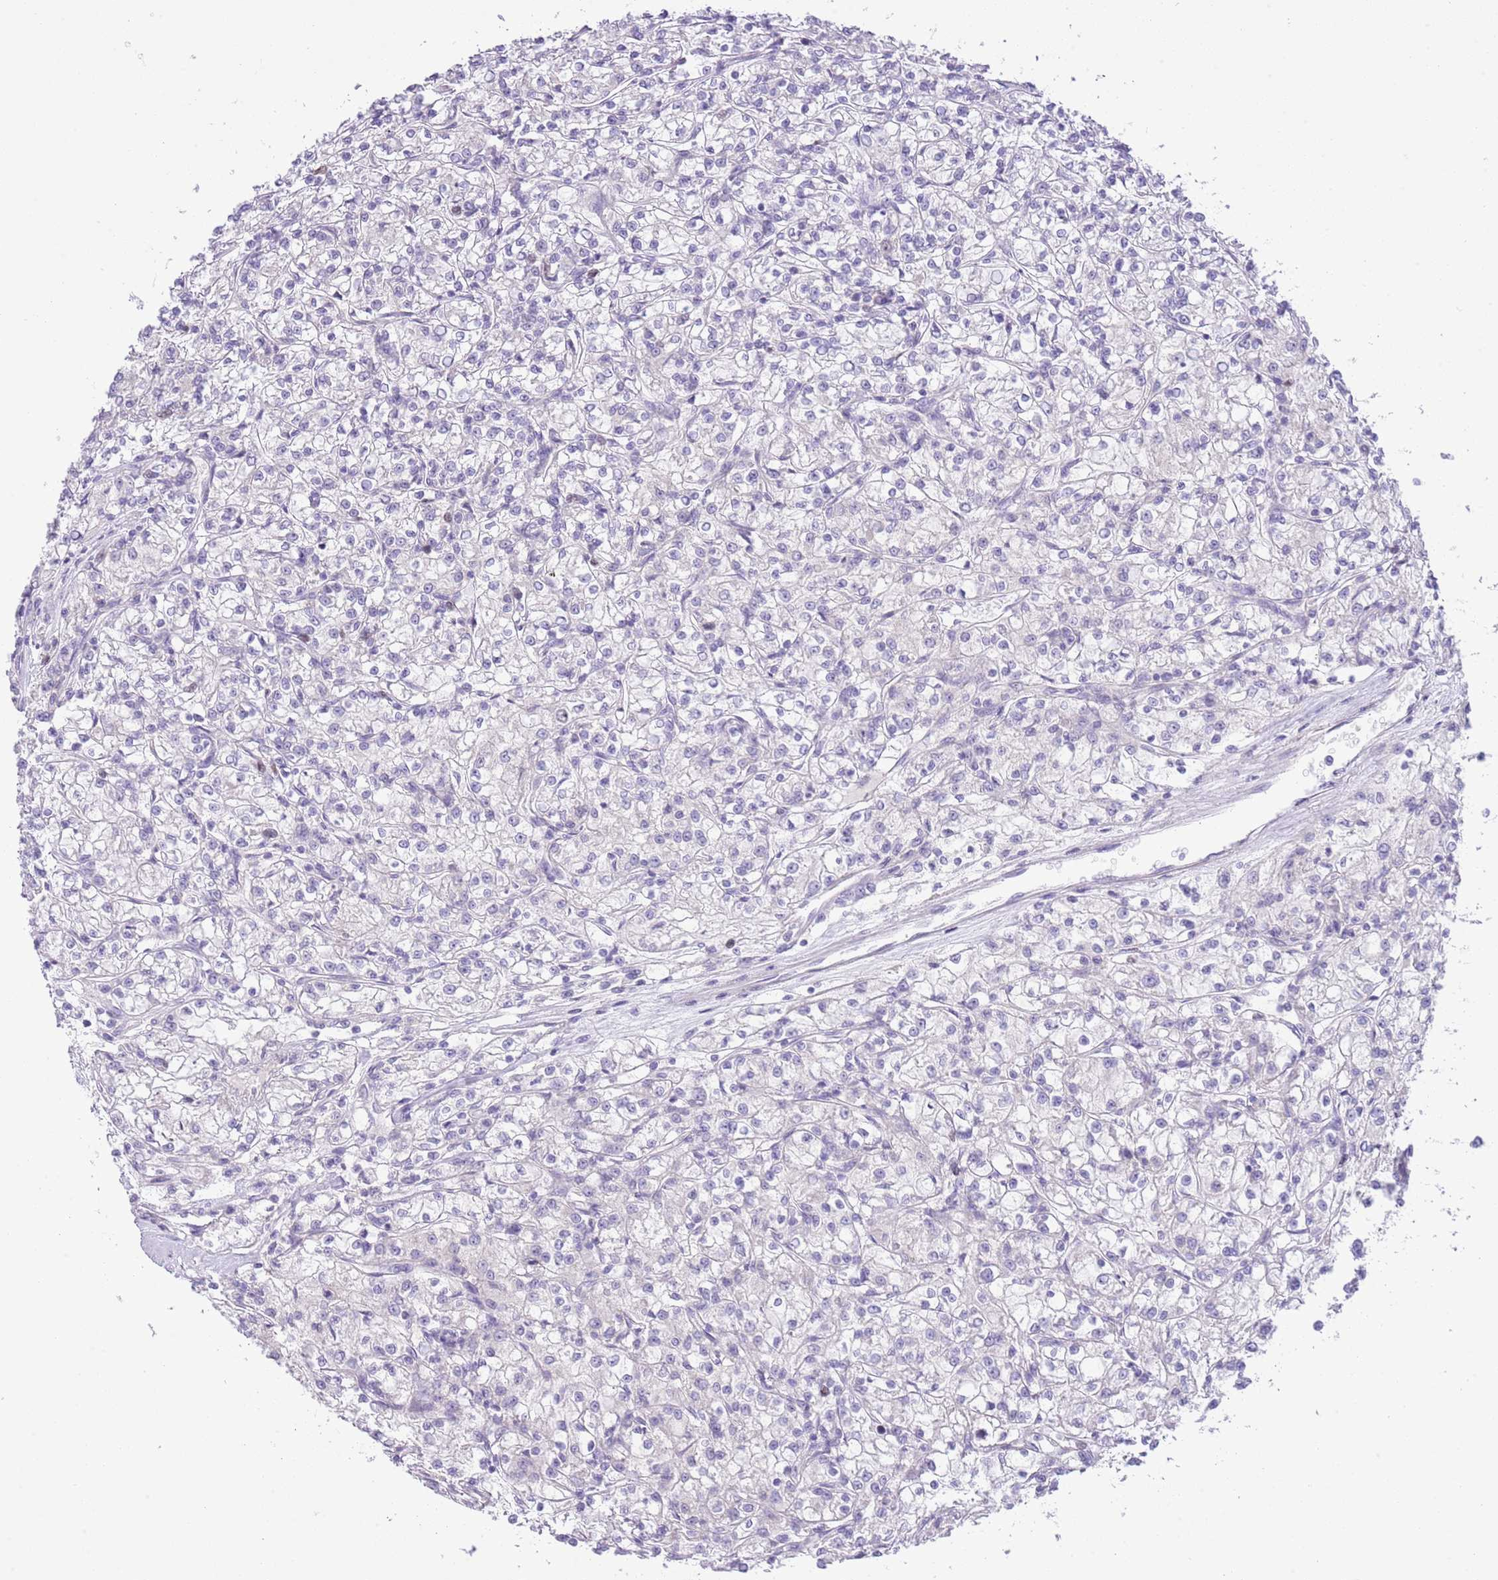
{"staining": {"intensity": "negative", "quantity": "none", "location": "none"}, "tissue": "renal cancer", "cell_type": "Tumor cells", "image_type": "cancer", "snomed": [{"axis": "morphology", "description": "Adenocarcinoma, NOS"}, {"axis": "topography", "description": "Kidney"}], "caption": "Photomicrograph shows no significant protein expression in tumor cells of adenocarcinoma (renal).", "gene": "FBRSL1", "patient": {"sex": "female", "age": 59}}